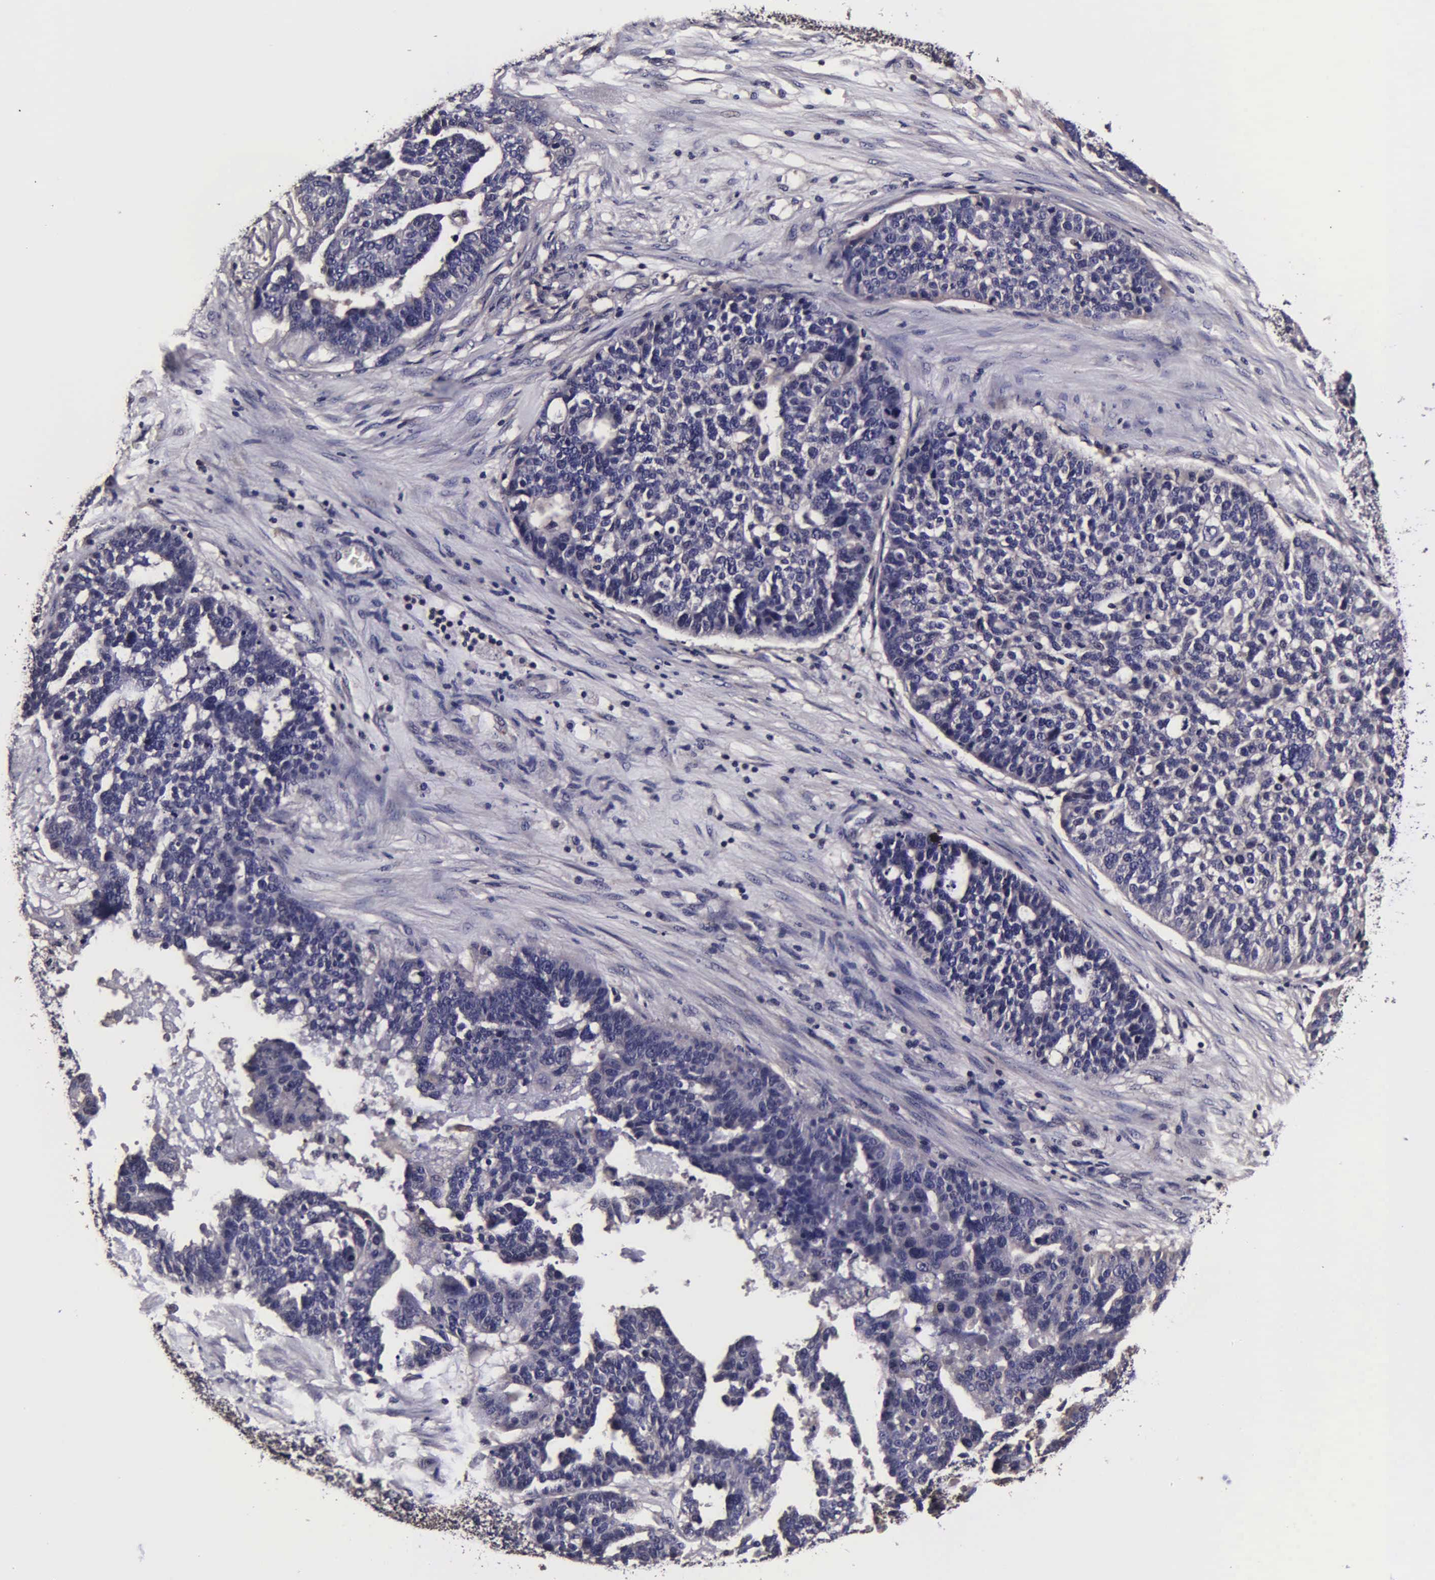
{"staining": {"intensity": "negative", "quantity": "none", "location": "none"}, "tissue": "ovarian cancer", "cell_type": "Tumor cells", "image_type": "cancer", "snomed": [{"axis": "morphology", "description": "Cystadenocarcinoma, serous, NOS"}, {"axis": "topography", "description": "Ovary"}], "caption": "Immunohistochemistry (IHC) of serous cystadenocarcinoma (ovarian) shows no positivity in tumor cells.", "gene": "PSMA3", "patient": {"sex": "female", "age": 59}}